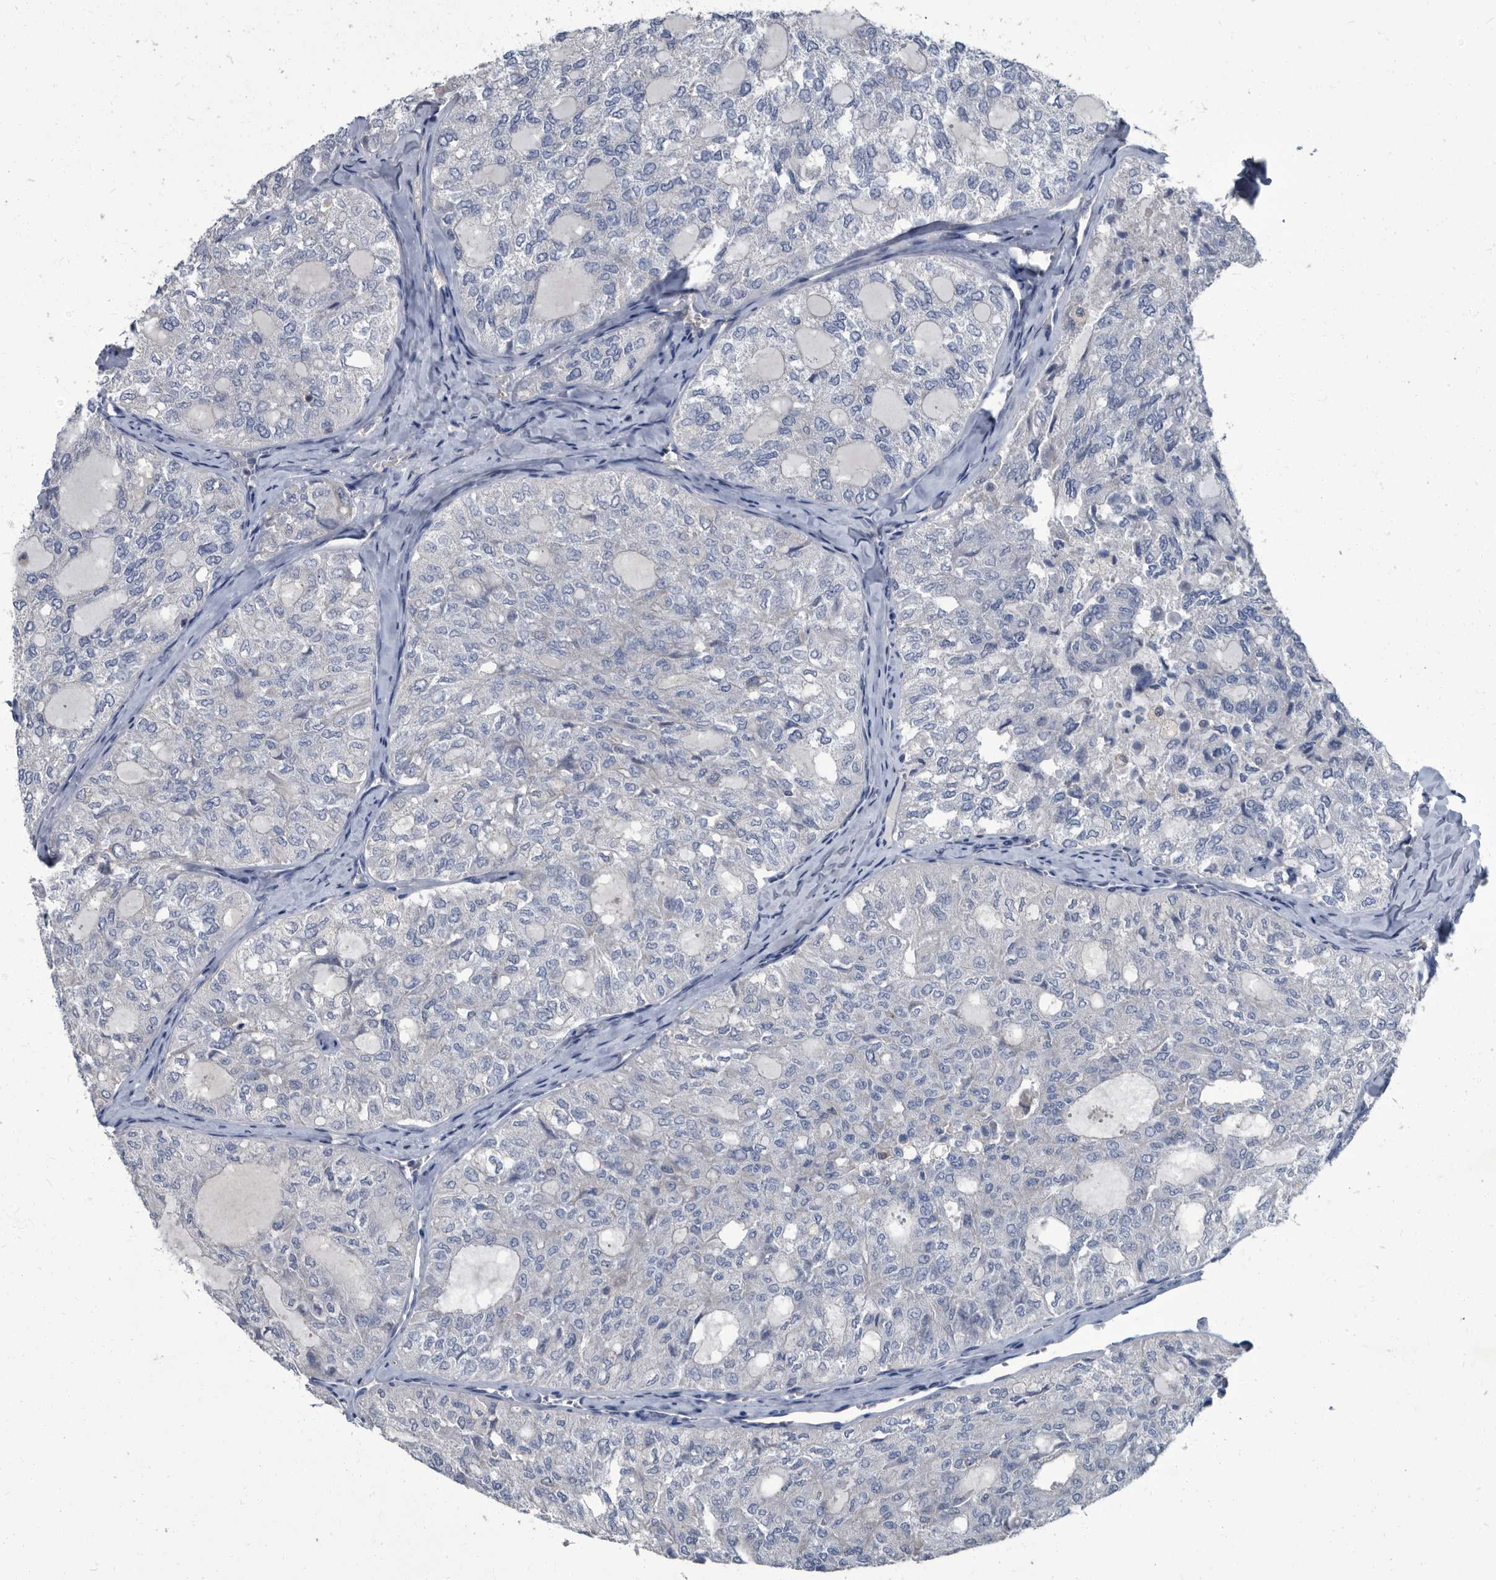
{"staining": {"intensity": "negative", "quantity": "none", "location": "none"}, "tissue": "thyroid cancer", "cell_type": "Tumor cells", "image_type": "cancer", "snomed": [{"axis": "morphology", "description": "Follicular adenoma carcinoma, NOS"}, {"axis": "topography", "description": "Thyroid gland"}], "caption": "Tumor cells are negative for brown protein staining in follicular adenoma carcinoma (thyroid).", "gene": "CDV3", "patient": {"sex": "male", "age": 75}}